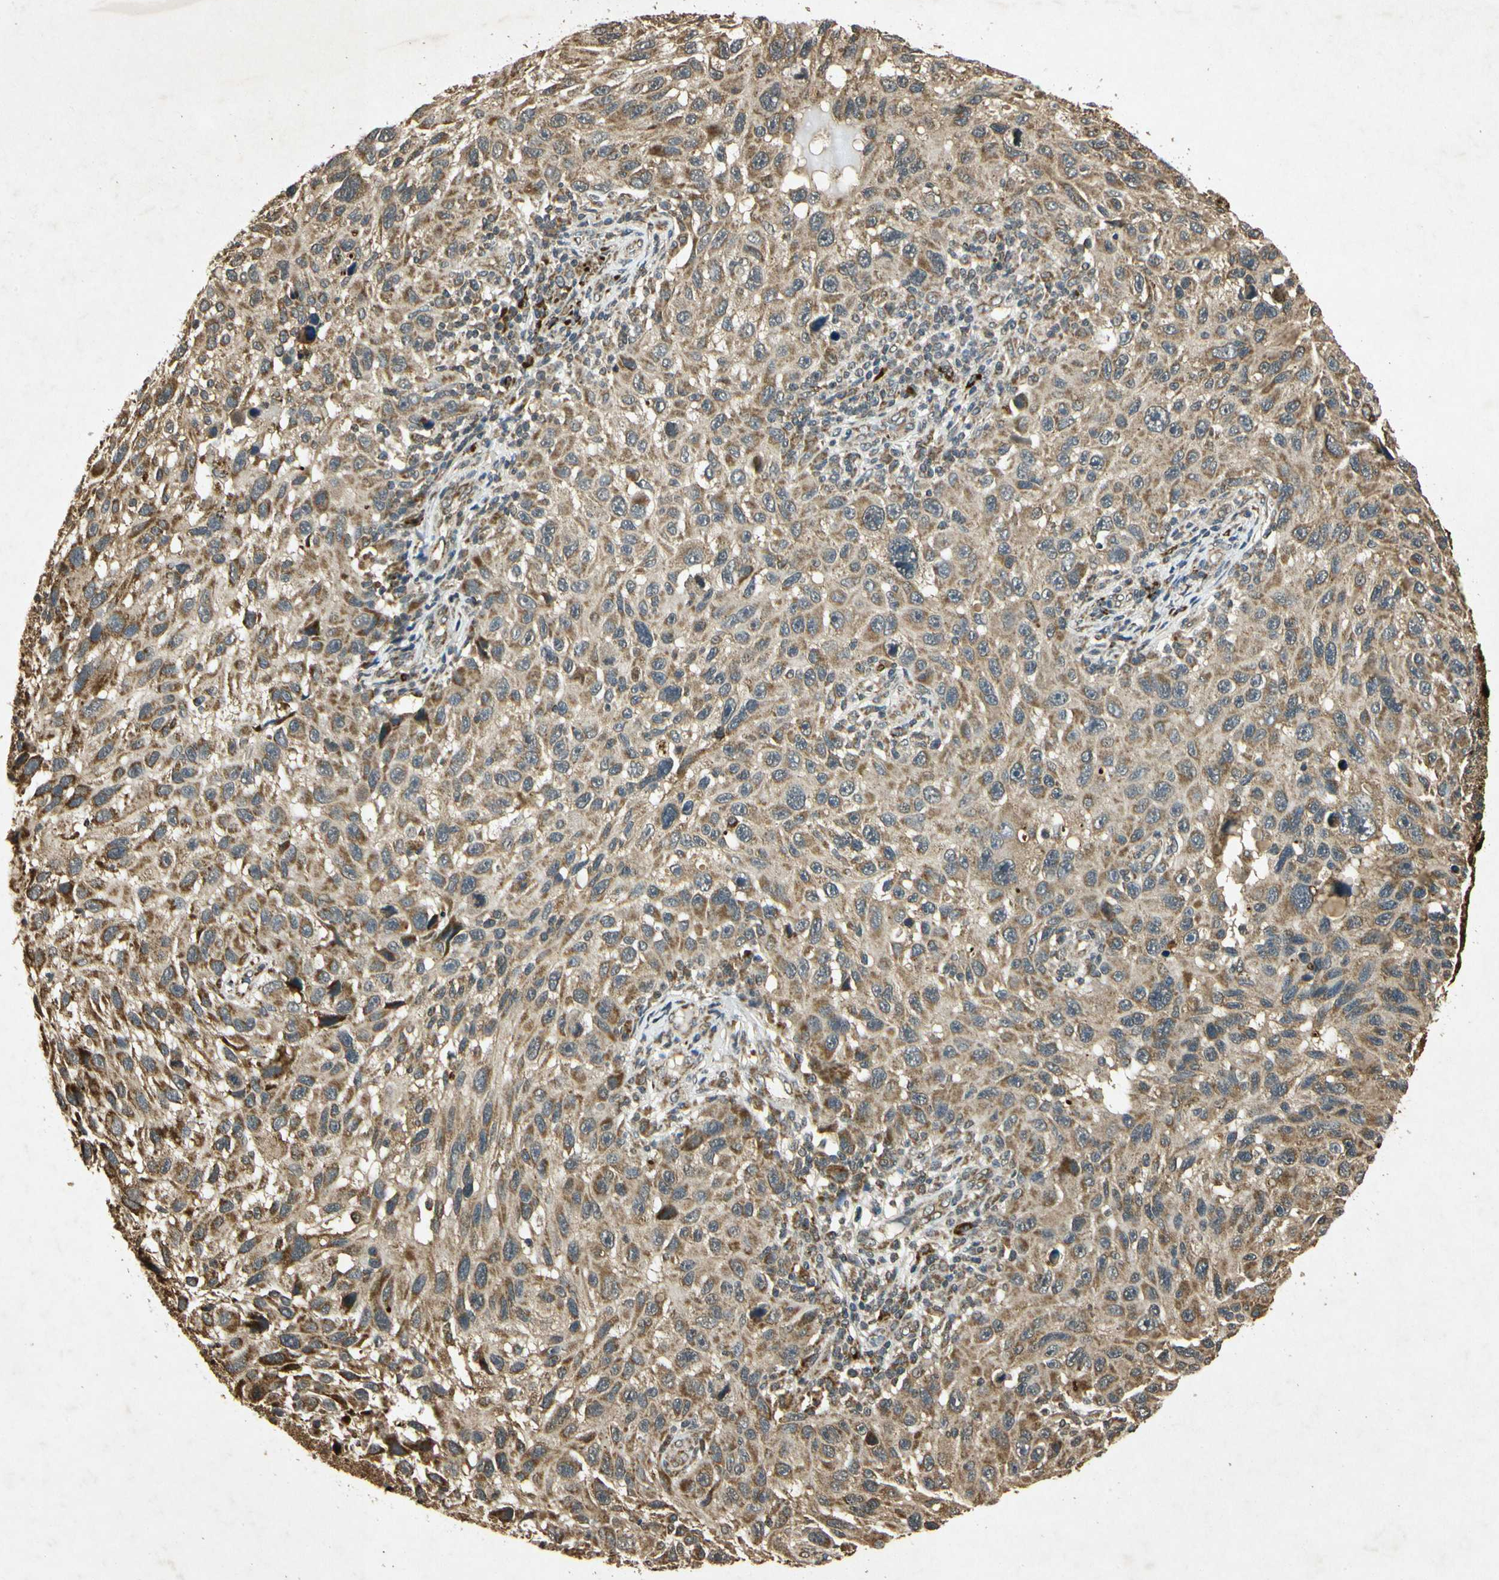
{"staining": {"intensity": "moderate", "quantity": ">75%", "location": "cytoplasmic/membranous"}, "tissue": "melanoma", "cell_type": "Tumor cells", "image_type": "cancer", "snomed": [{"axis": "morphology", "description": "Malignant melanoma, NOS"}, {"axis": "topography", "description": "Skin"}], "caption": "A photomicrograph showing moderate cytoplasmic/membranous expression in about >75% of tumor cells in melanoma, as visualized by brown immunohistochemical staining.", "gene": "PRDX3", "patient": {"sex": "male", "age": 53}}